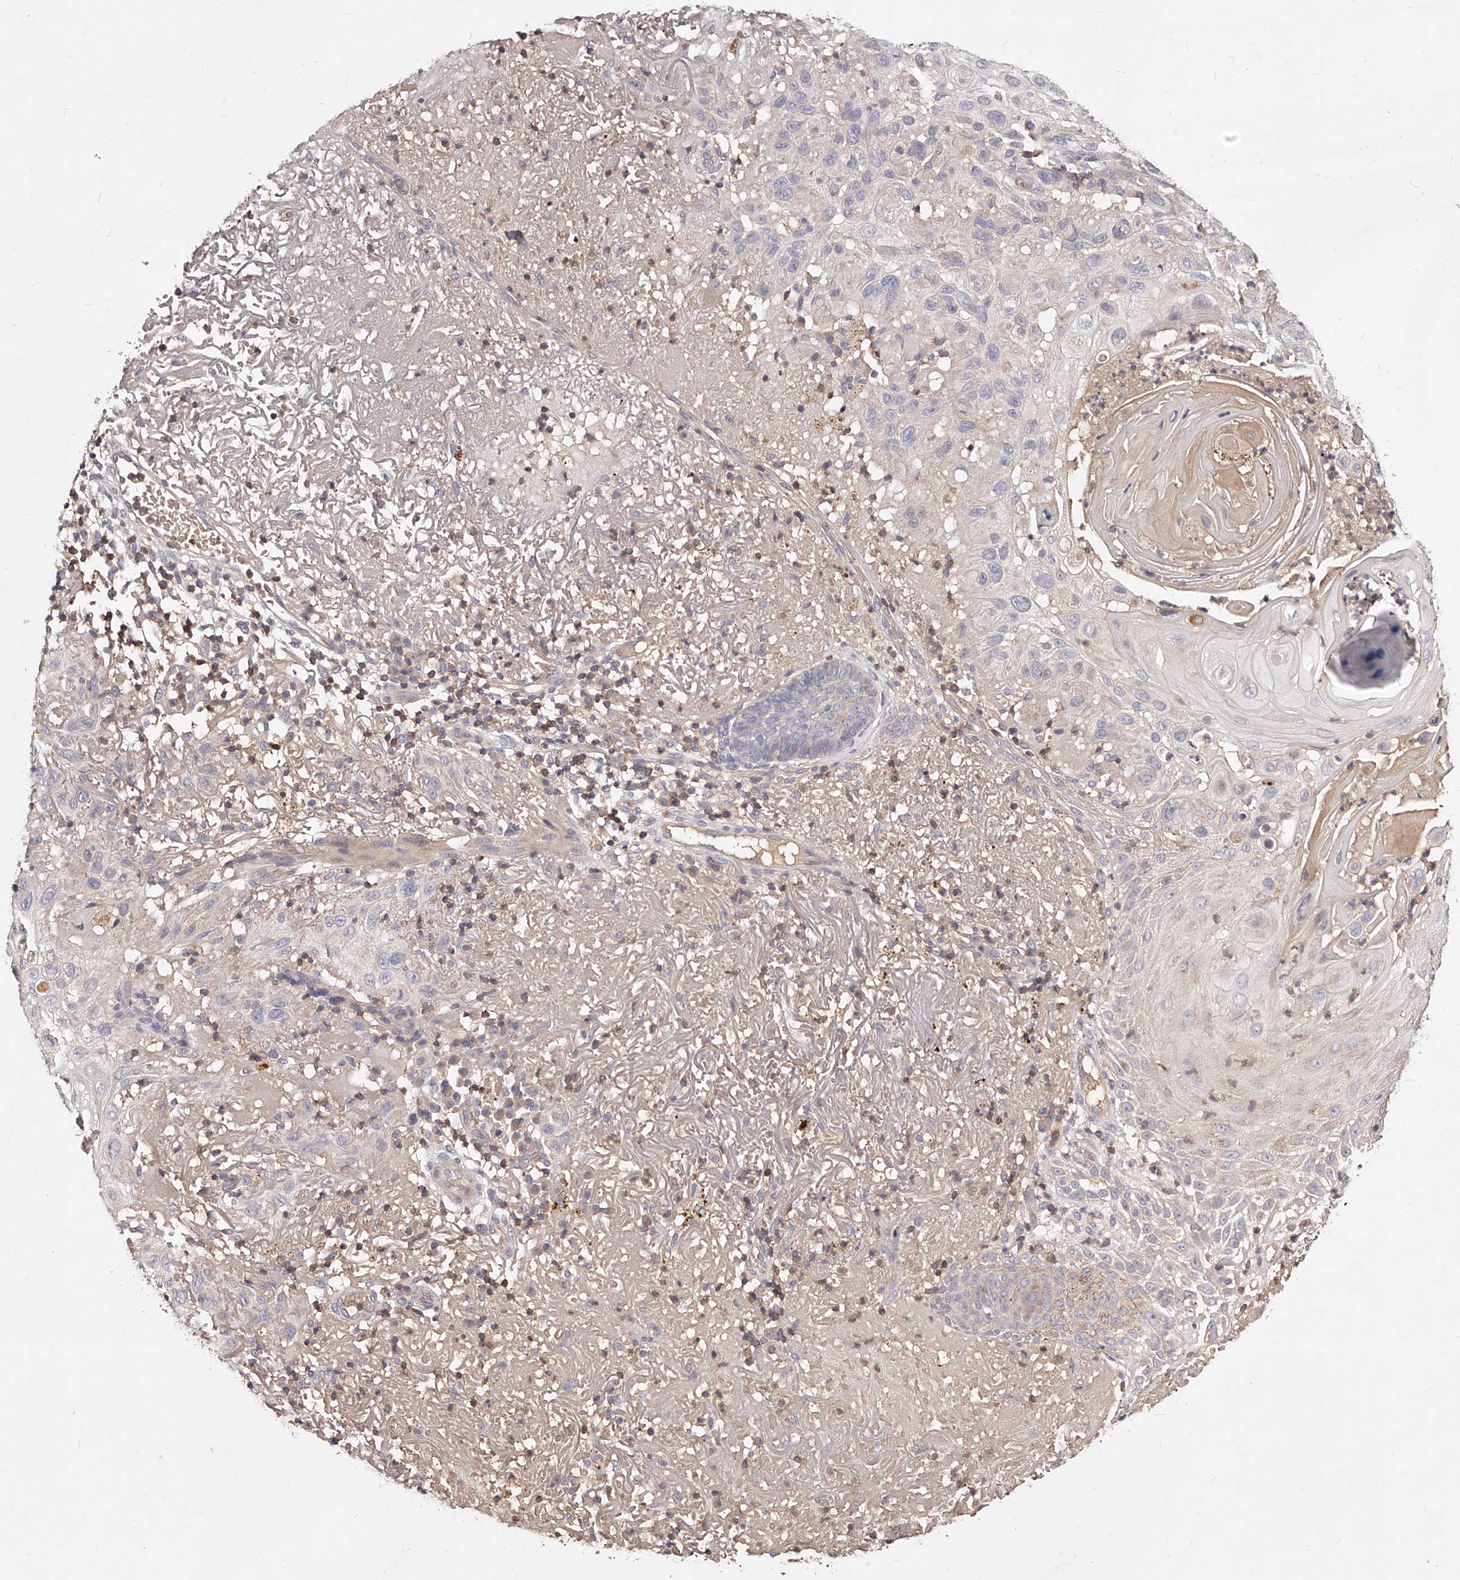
{"staining": {"intensity": "negative", "quantity": "none", "location": "none"}, "tissue": "skin cancer", "cell_type": "Tumor cells", "image_type": "cancer", "snomed": [{"axis": "morphology", "description": "Normal tissue, NOS"}, {"axis": "morphology", "description": "Squamous cell carcinoma, NOS"}, {"axis": "topography", "description": "Skin"}], "caption": "Histopathology image shows no significant protein staining in tumor cells of skin squamous cell carcinoma.", "gene": "PHACTR1", "patient": {"sex": "female", "age": 96}}